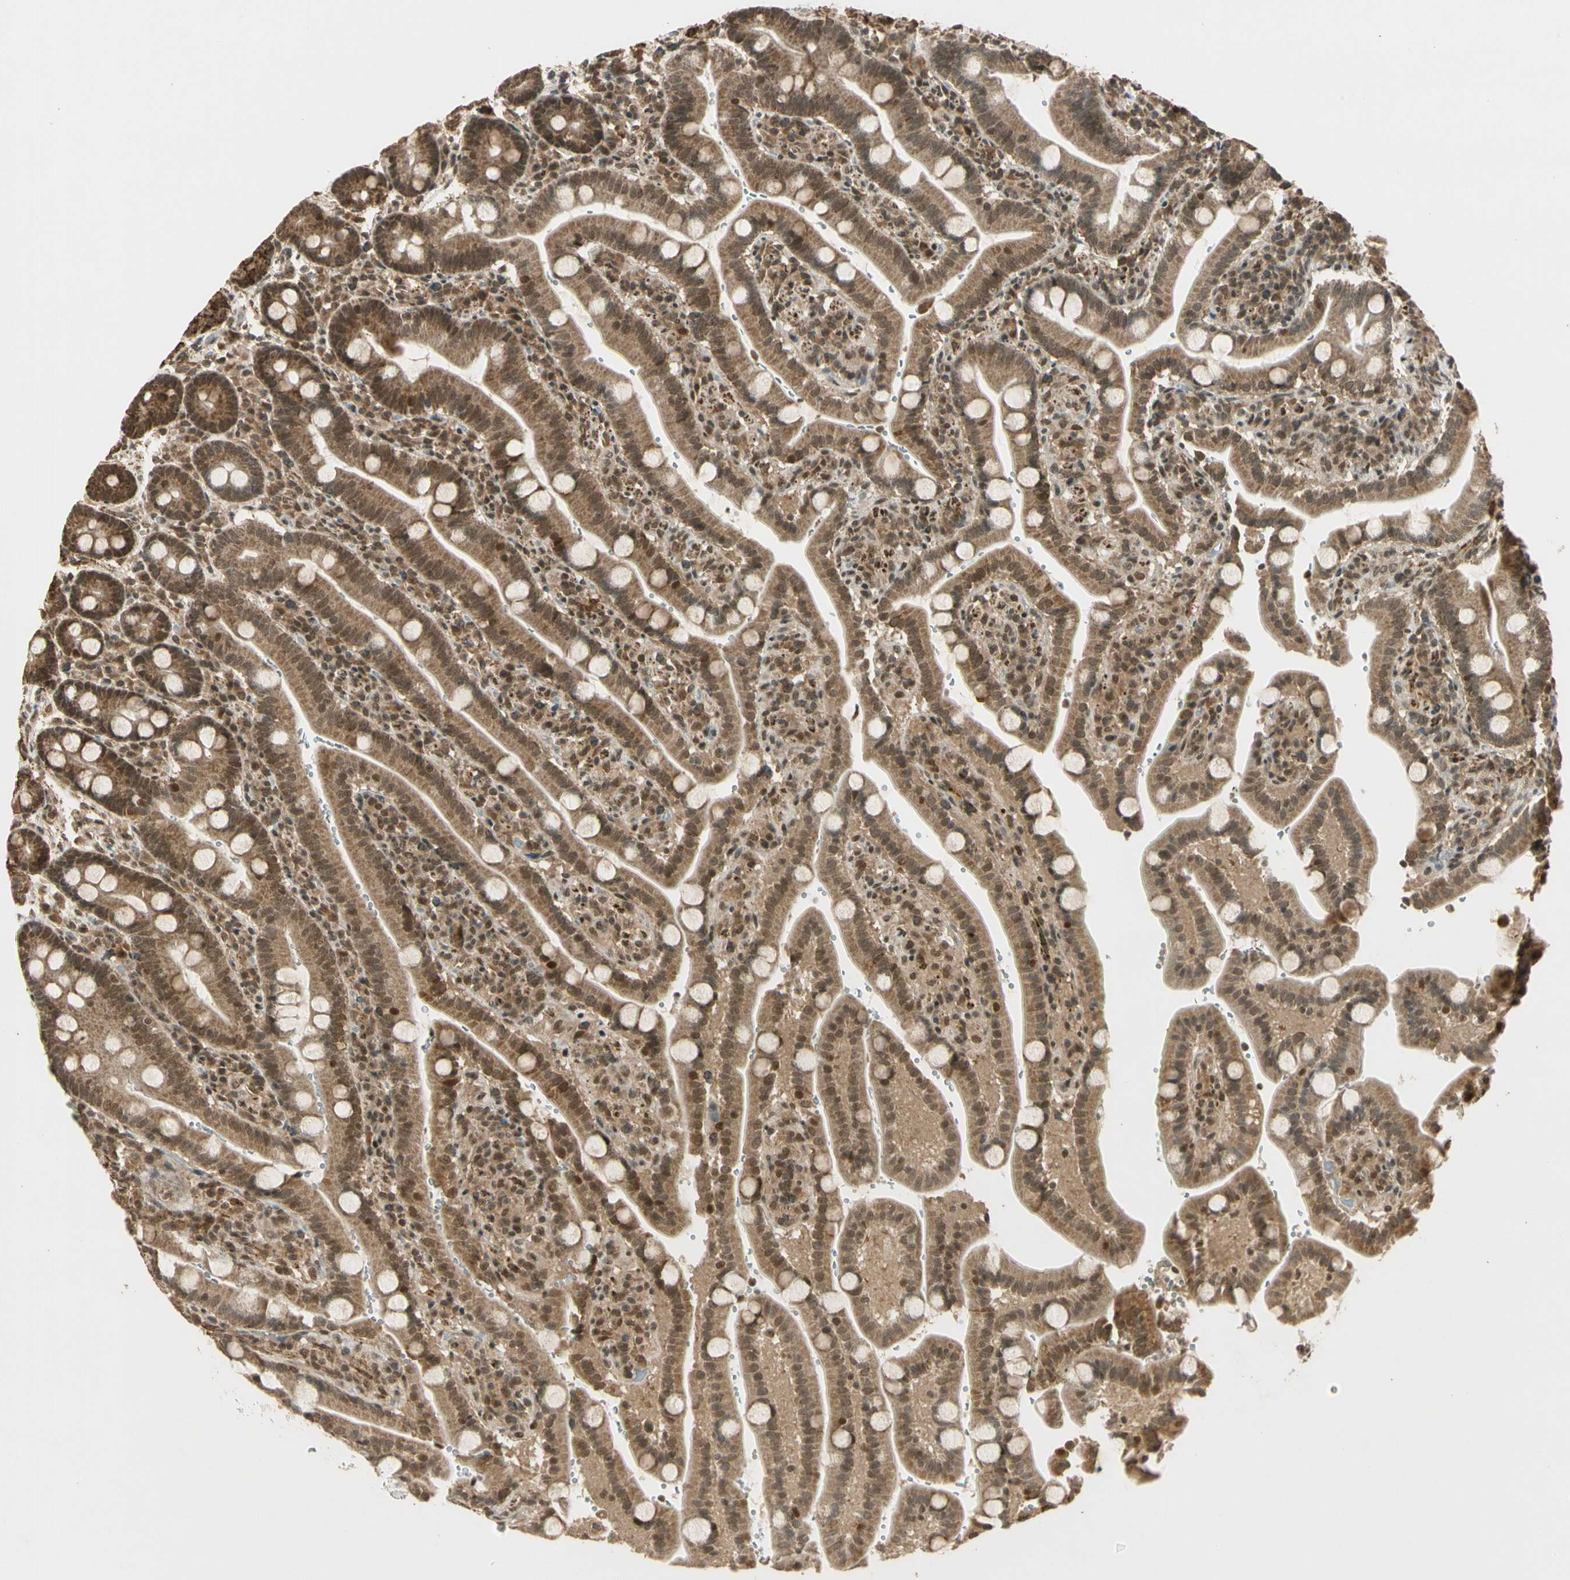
{"staining": {"intensity": "moderate", "quantity": ">75%", "location": "cytoplasmic/membranous,nuclear"}, "tissue": "duodenum", "cell_type": "Glandular cells", "image_type": "normal", "snomed": [{"axis": "morphology", "description": "Normal tissue, NOS"}, {"axis": "topography", "description": "Small intestine, NOS"}], "caption": "An immunohistochemistry (IHC) photomicrograph of normal tissue is shown. Protein staining in brown shows moderate cytoplasmic/membranous,nuclear positivity in duodenum within glandular cells.", "gene": "ZNF135", "patient": {"sex": "female", "age": 71}}